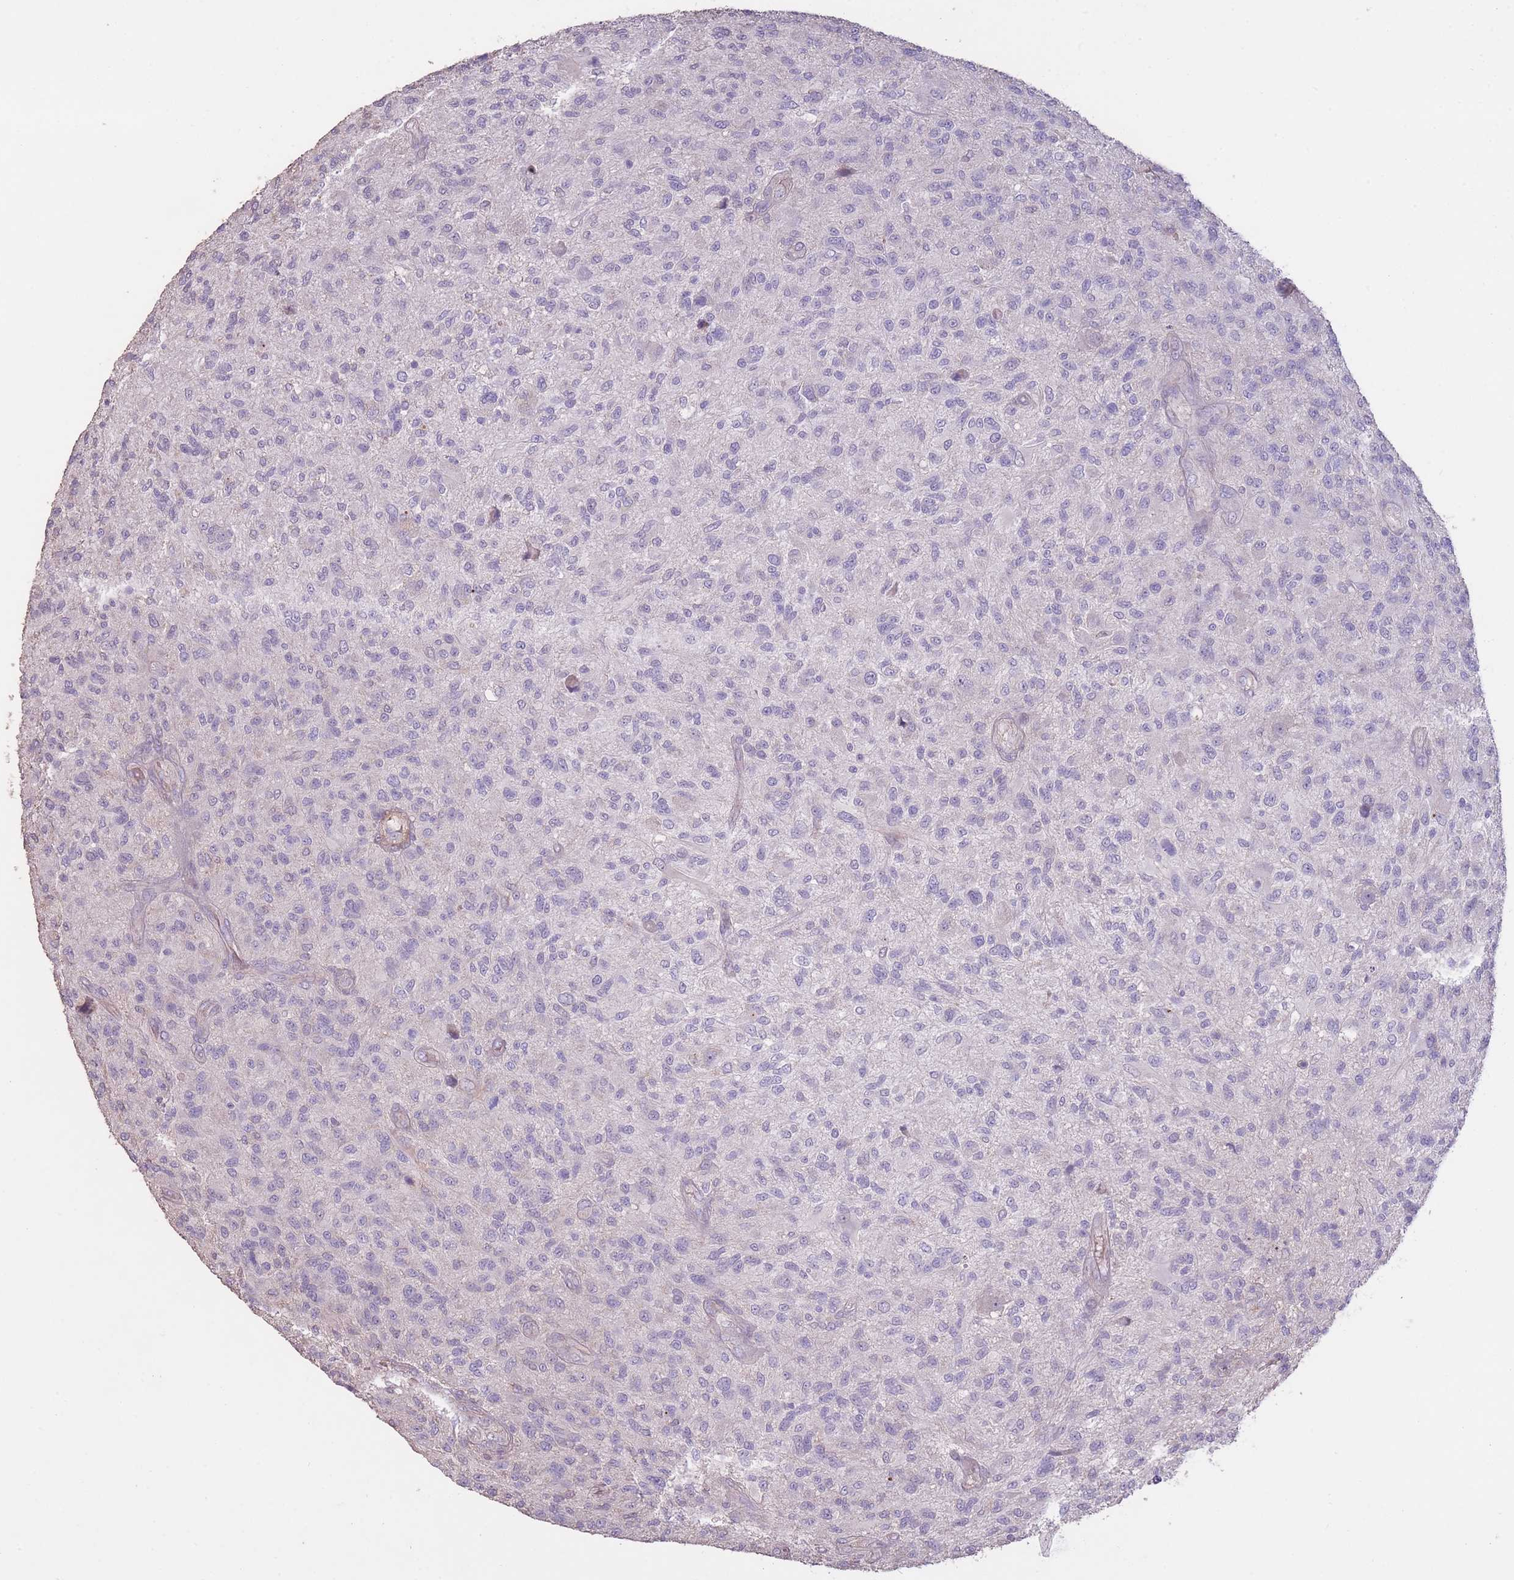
{"staining": {"intensity": "negative", "quantity": "none", "location": "none"}, "tissue": "glioma", "cell_type": "Tumor cells", "image_type": "cancer", "snomed": [{"axis": "morphology", "description": "Glioma, malignant, High grade"}, {"axis": "topography", "description": "Brain"}], "caption": "Tumor cells show no significant protein staining in glioma. The staining is performed using DAB brown chromogen with nuclei counter-stained in using hematoxylin.", "gene": "RSPH10B", "patient": {"sex": "male", "age": 47}}